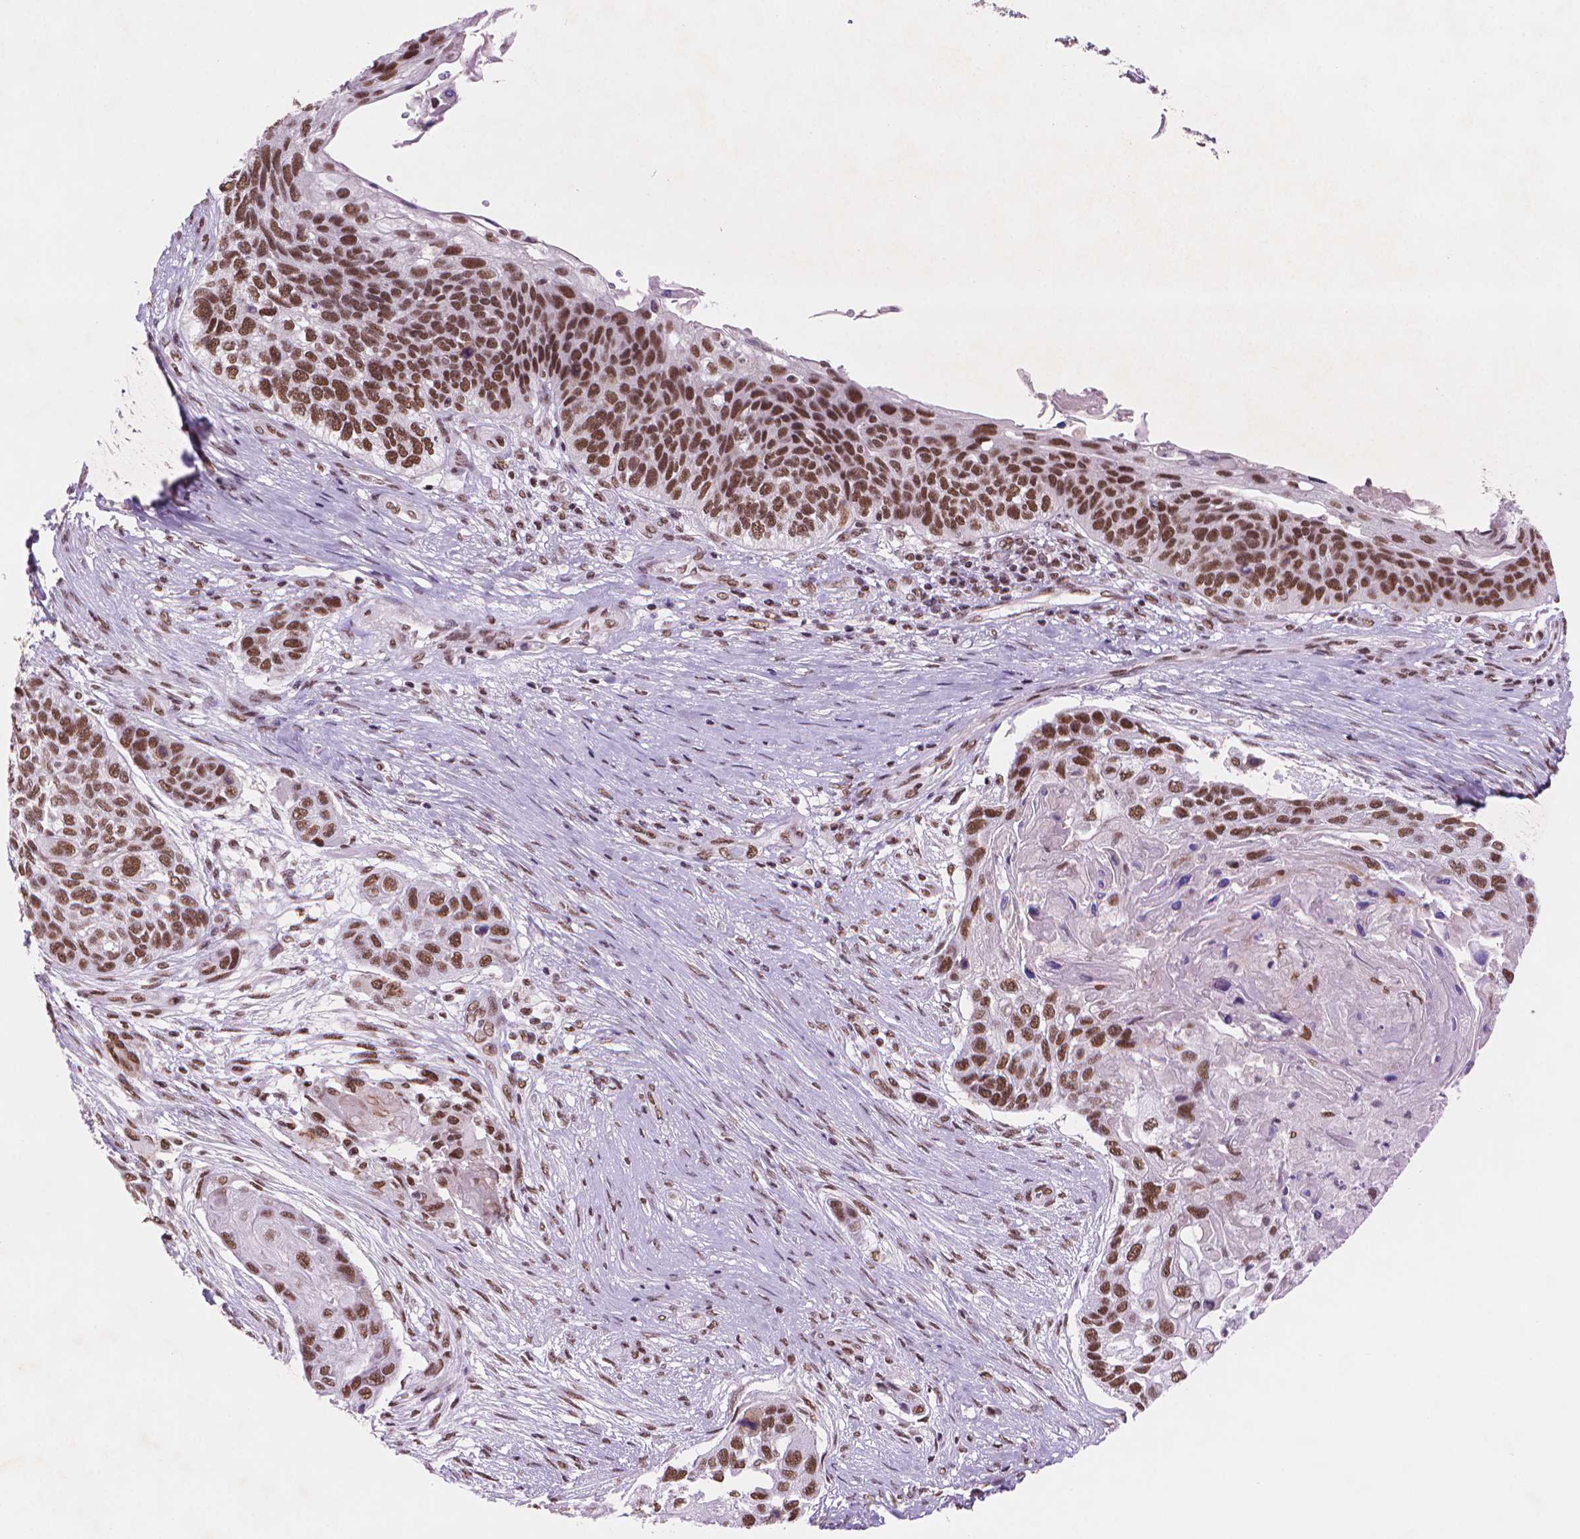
{"staining": {"intensity": "moderate", "quantity": ">75%", "location": "nuclear"}, "tissue": "lung cancer", "cell_type": "Tumor cells", "image_type": "cancer", "snomed": [{"axis": "morphology", "description": "Squamous cell carcinoma, NOS"}, {"axis": "topography", "description": "Lung"}], "caption": "Protein expression analysis of lung cancer (squamous cell carcinoma) exhibits moderate nuclear staining in approximately >75% of tumor cells.", "gene": "RPA4", "patient": {"sex": "male", "age": 69}}